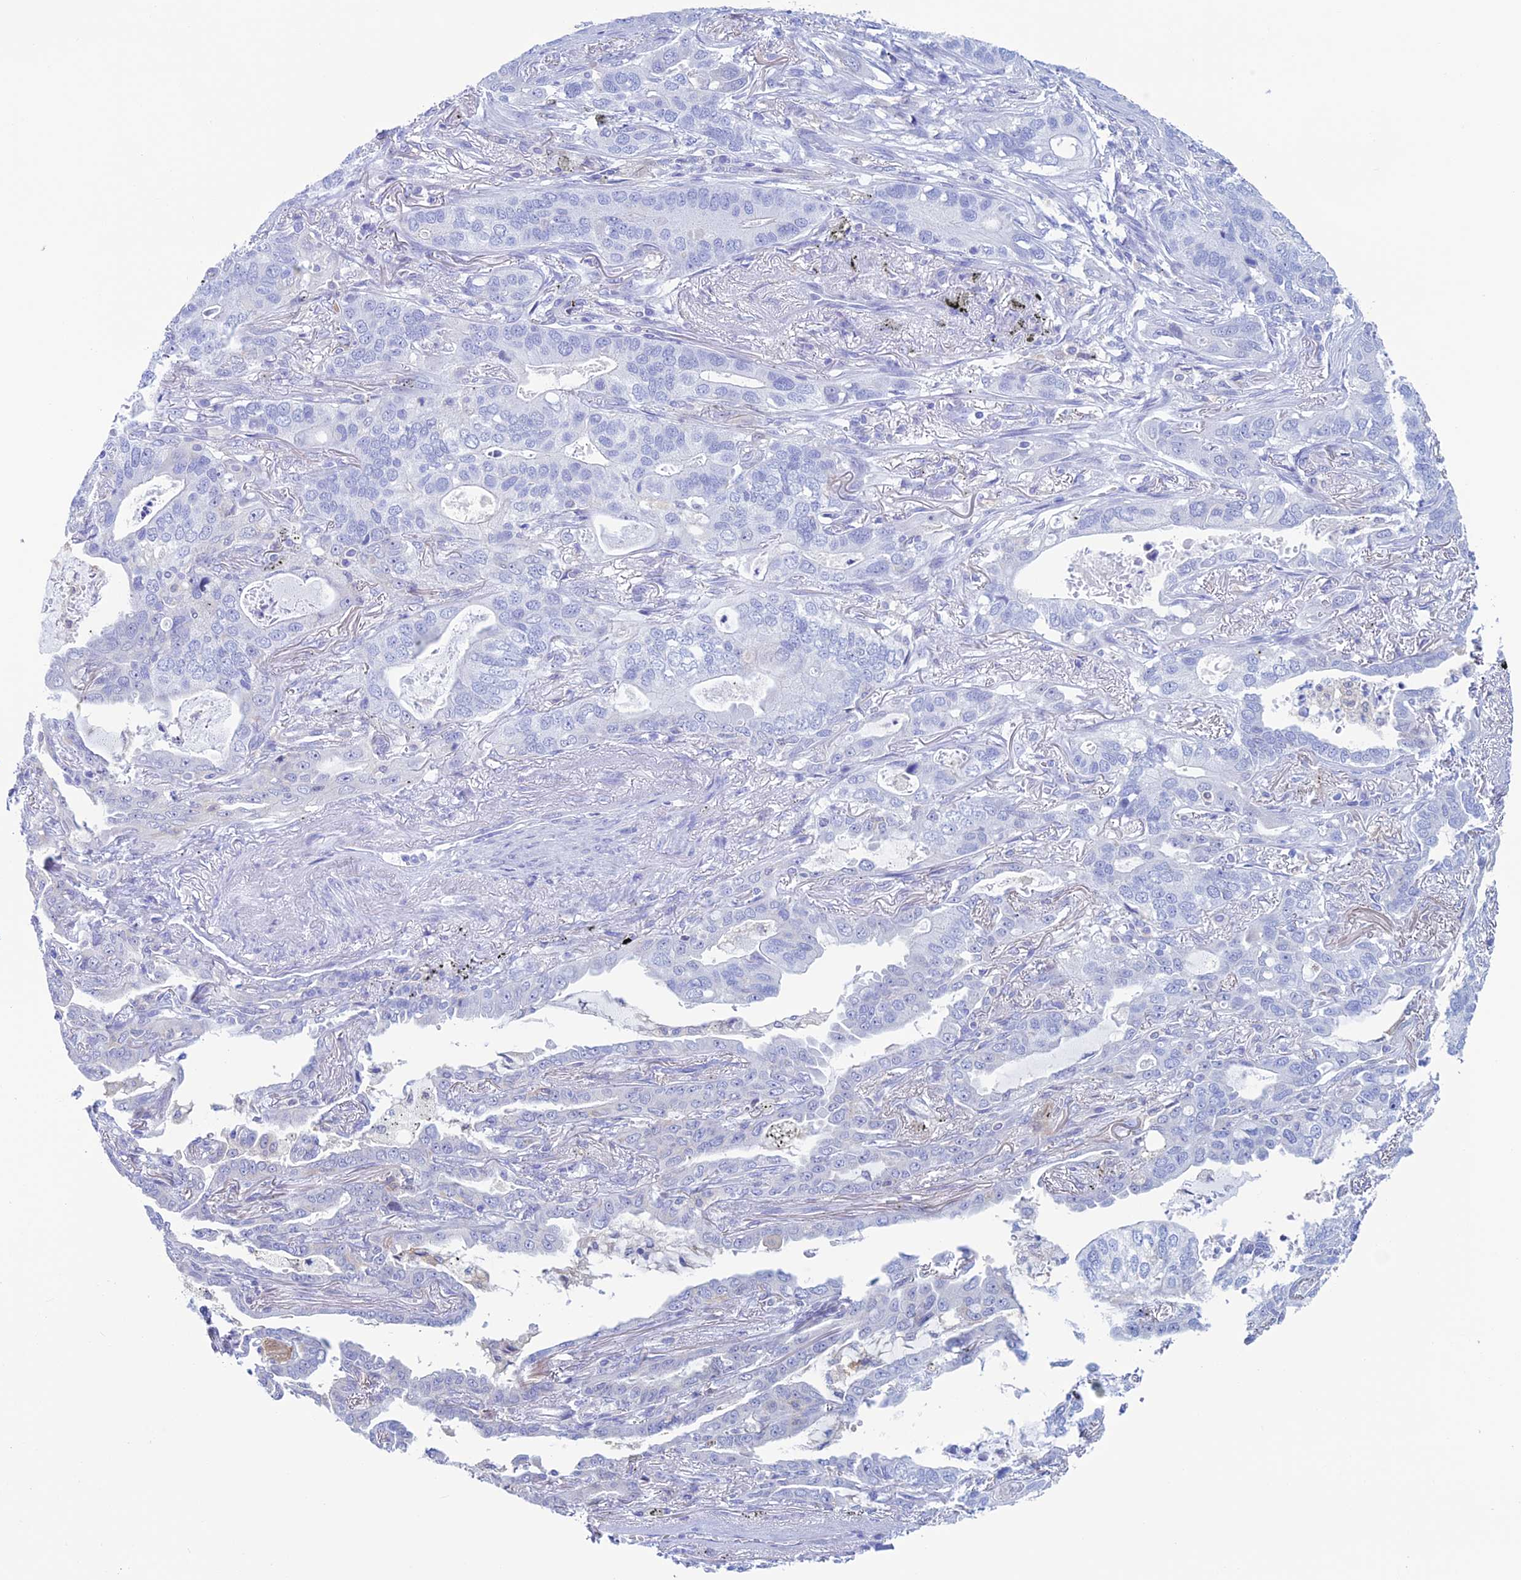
{"staining": {"intensity": "negative", "quantity": "none", "location": "none"}, "tissue": "lung cancer", "cell_type": "Tumor cells", "image_type": "cancer", "snomed": [{"axis": "morphology", "description": "Adenocarcinoma, NOS"}, {"axis": "topography", "description": "Lung"}], "caption": "Image shows no significant protein expression in tumor cells of lung cancer.", "gene": "KCNK17", "patient": {"sex": "male", "age": 67}}